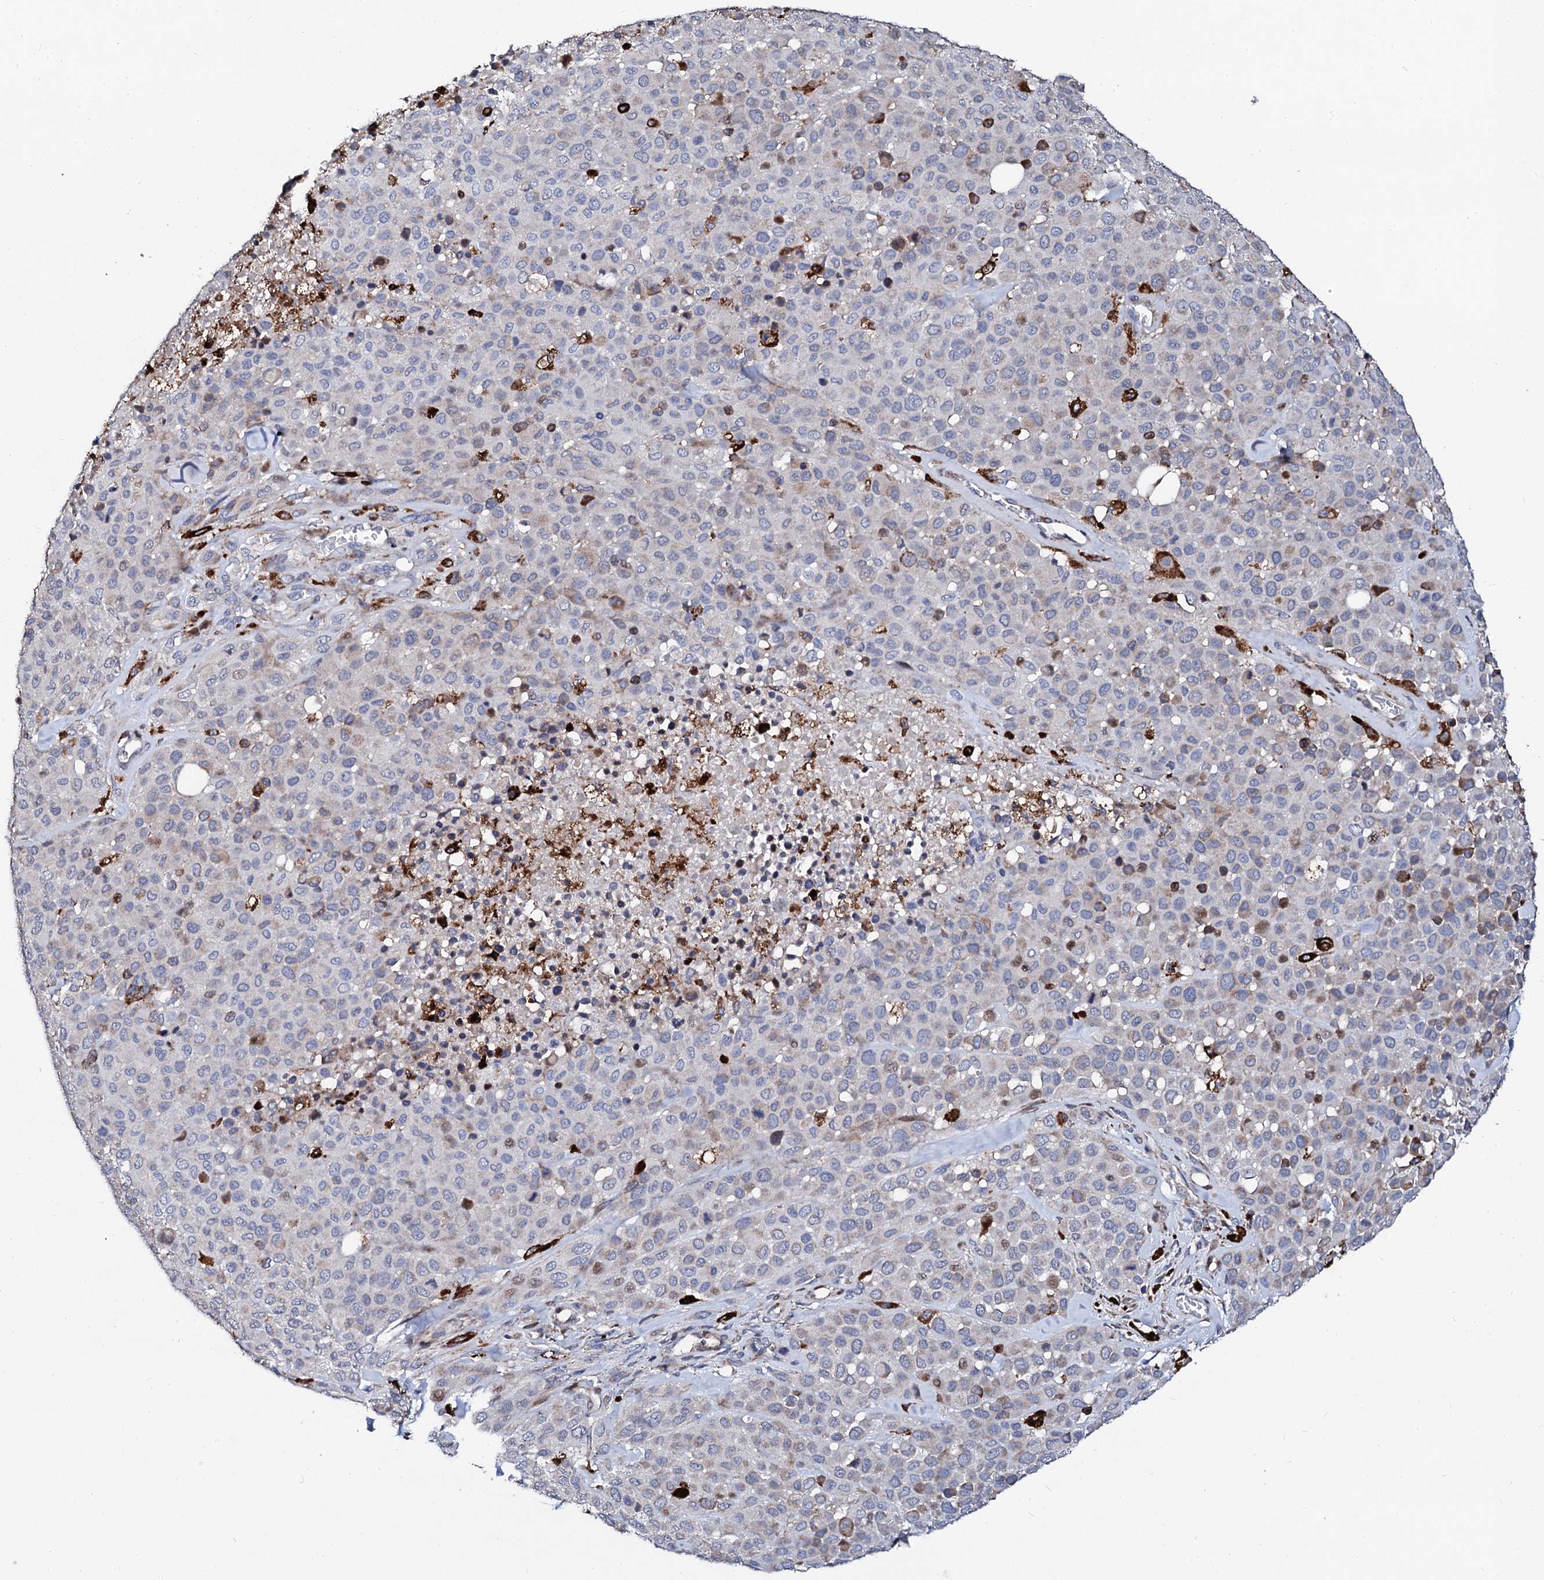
{"staining": {"intensity": "negative", "quantity": "none", "location": "none"}, "tissue": "melanoma", "cell_type": "Tumor cells", "image_type": "cancer", "snomed": [{"axis": "morphology", "description": "Malignant melanoma, Metastatic site"}, {"axis": "topography", "description": "Skin"}], "caption": "High magnification brightfield microscopy of malignant melanoma (metastatic site) stained with DAB (brown) and counterstained with hematoxylin (blue): tumor cells show no significant staining.", "gene": "TCIRG1", "patient": {"sex": "female", "age": 81}}